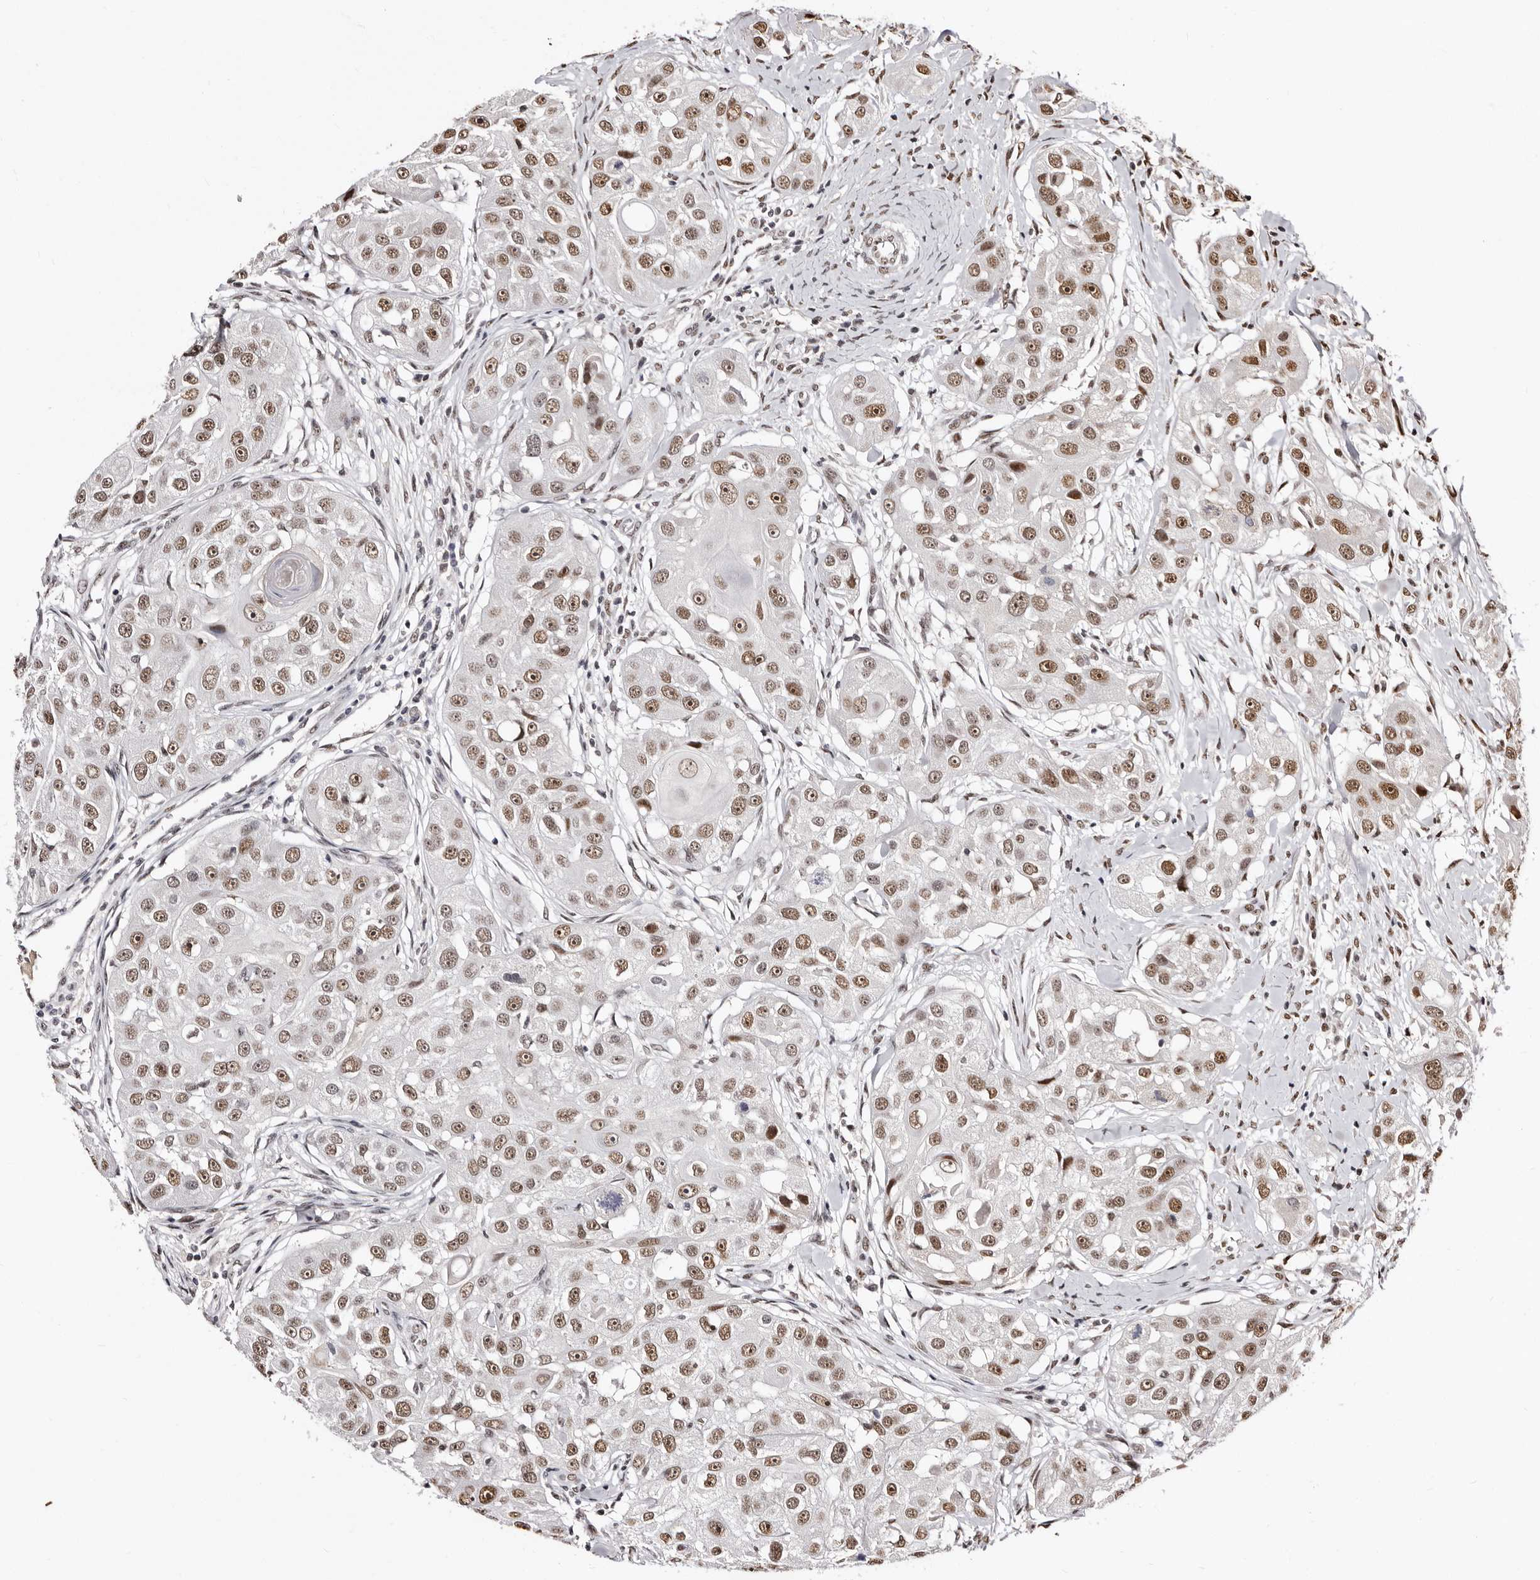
{"staining": {"intensity": "moderate", "quantity": ">75%", "location": "nuclear"}, "tissue": "head and neck cancer", "cell_type": "Tumor cells", "image_type": "cancer", "snomed": [{"axis": "morphology", "description": "Normal tissue, NOS"}, {"axis": "morphology", "description": "Squamous cell carcinoma, NOS"}, {"axis": "topography", "description": "Skeletal muscle"}, {"axis": "topography", "description": "Head-Neck"}], "caption": "Protein staining of squamous cell carcinoma (head and neck) tissue demonstrates moderate nuclear expression in about >75% of tumor cells.", "gene": "ANAPC11", "patient": {"sex": "male", "age": 51}}